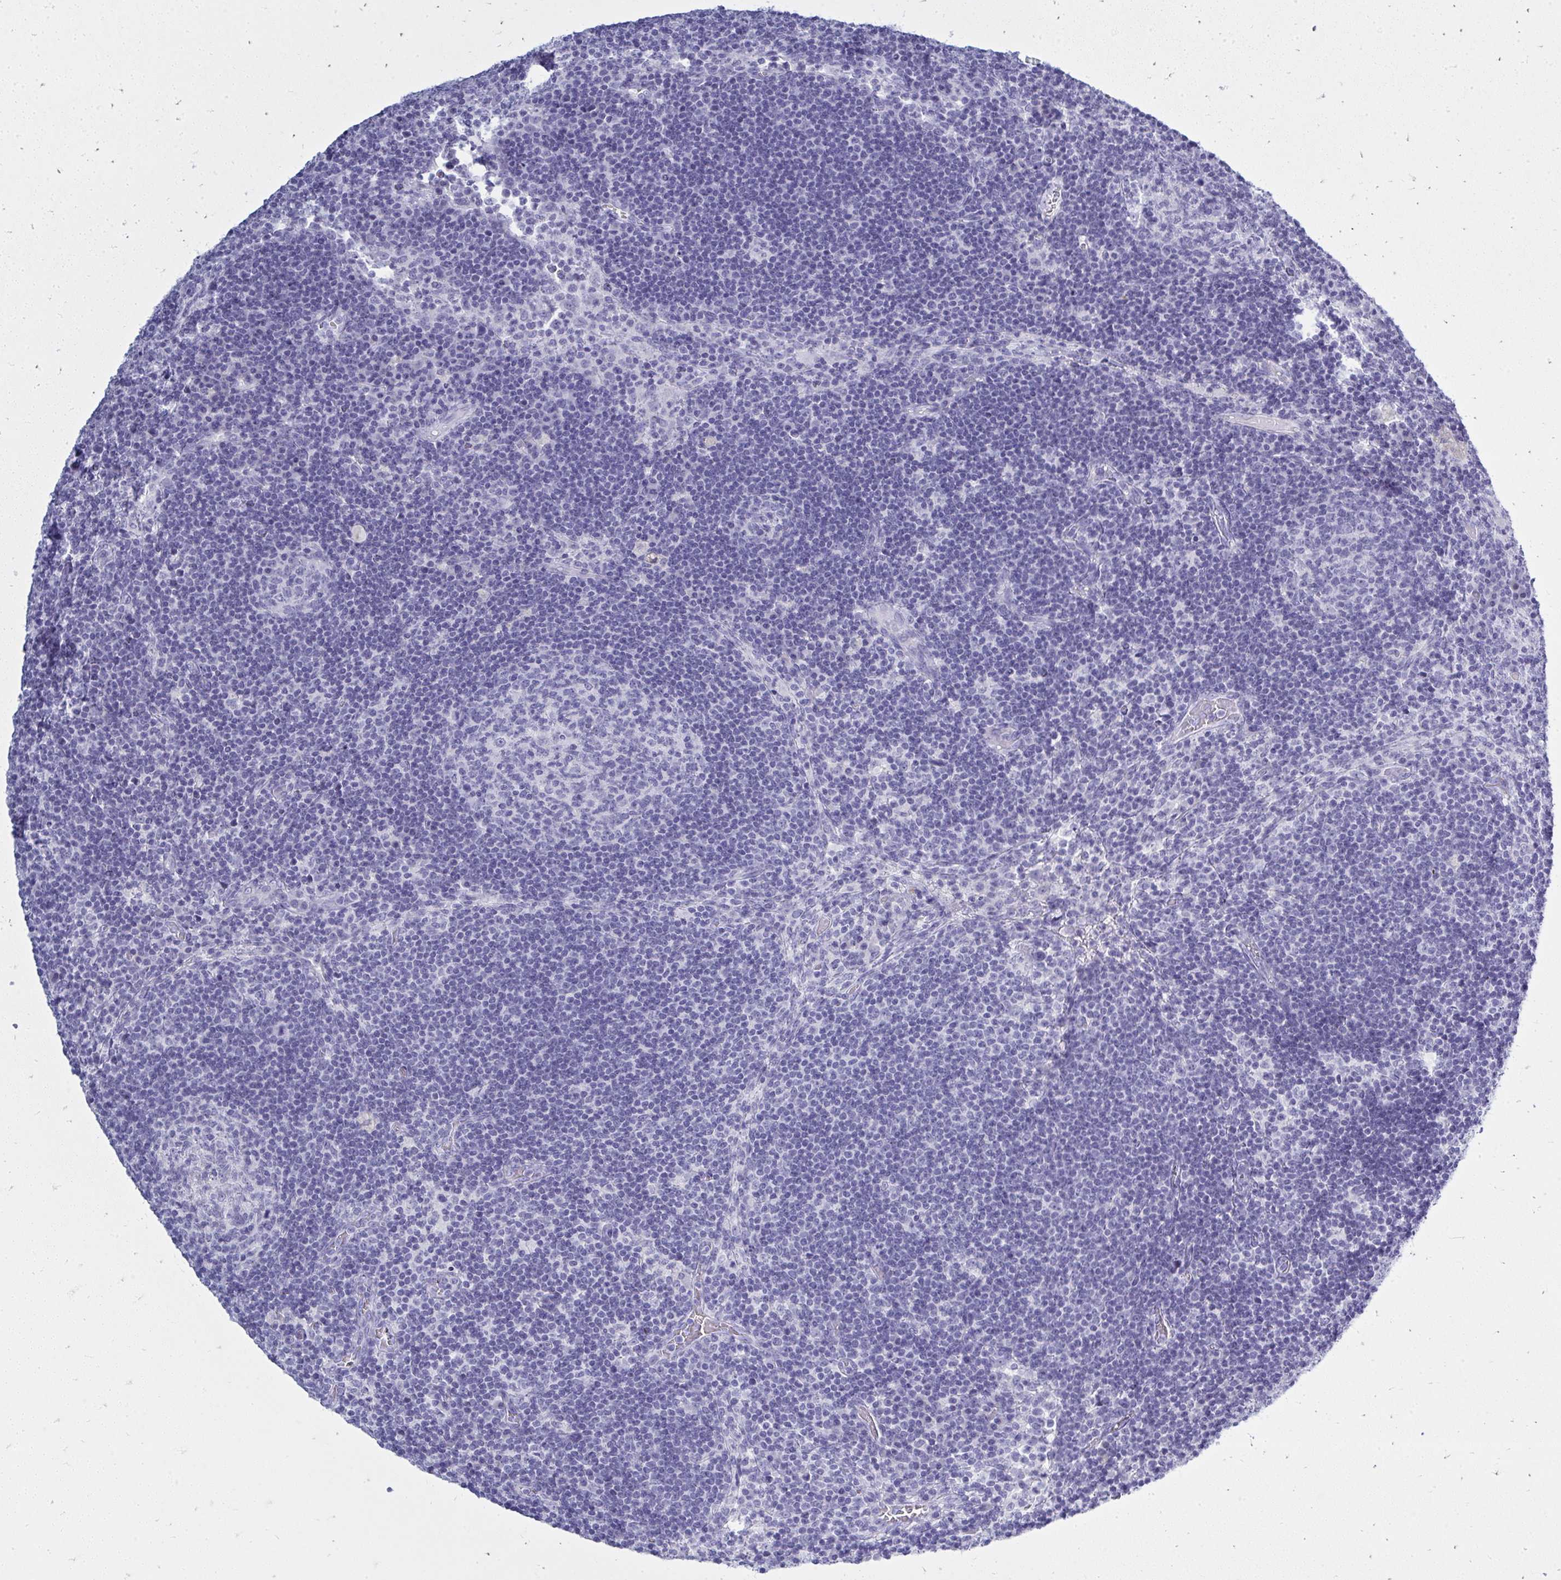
{"staining": {"intensity": "negative", "quantity": "none", "location": "none"}, "tissue": "lymph node", "cell_type": "Germinal center cells", "image_type": "normal", "snomed": [{"axis": "morphology", "description": "Normal tissue, NOS"}, {"axis": "topography", "description": "Lymph node"}], "caption": "Lymph node was stained to show a protein in brown. There is no significant staining in germinal center cells. Nuclei are stained in blue.", "gene": "QDPR", "patient": {"sex": "male", "age": 67}}